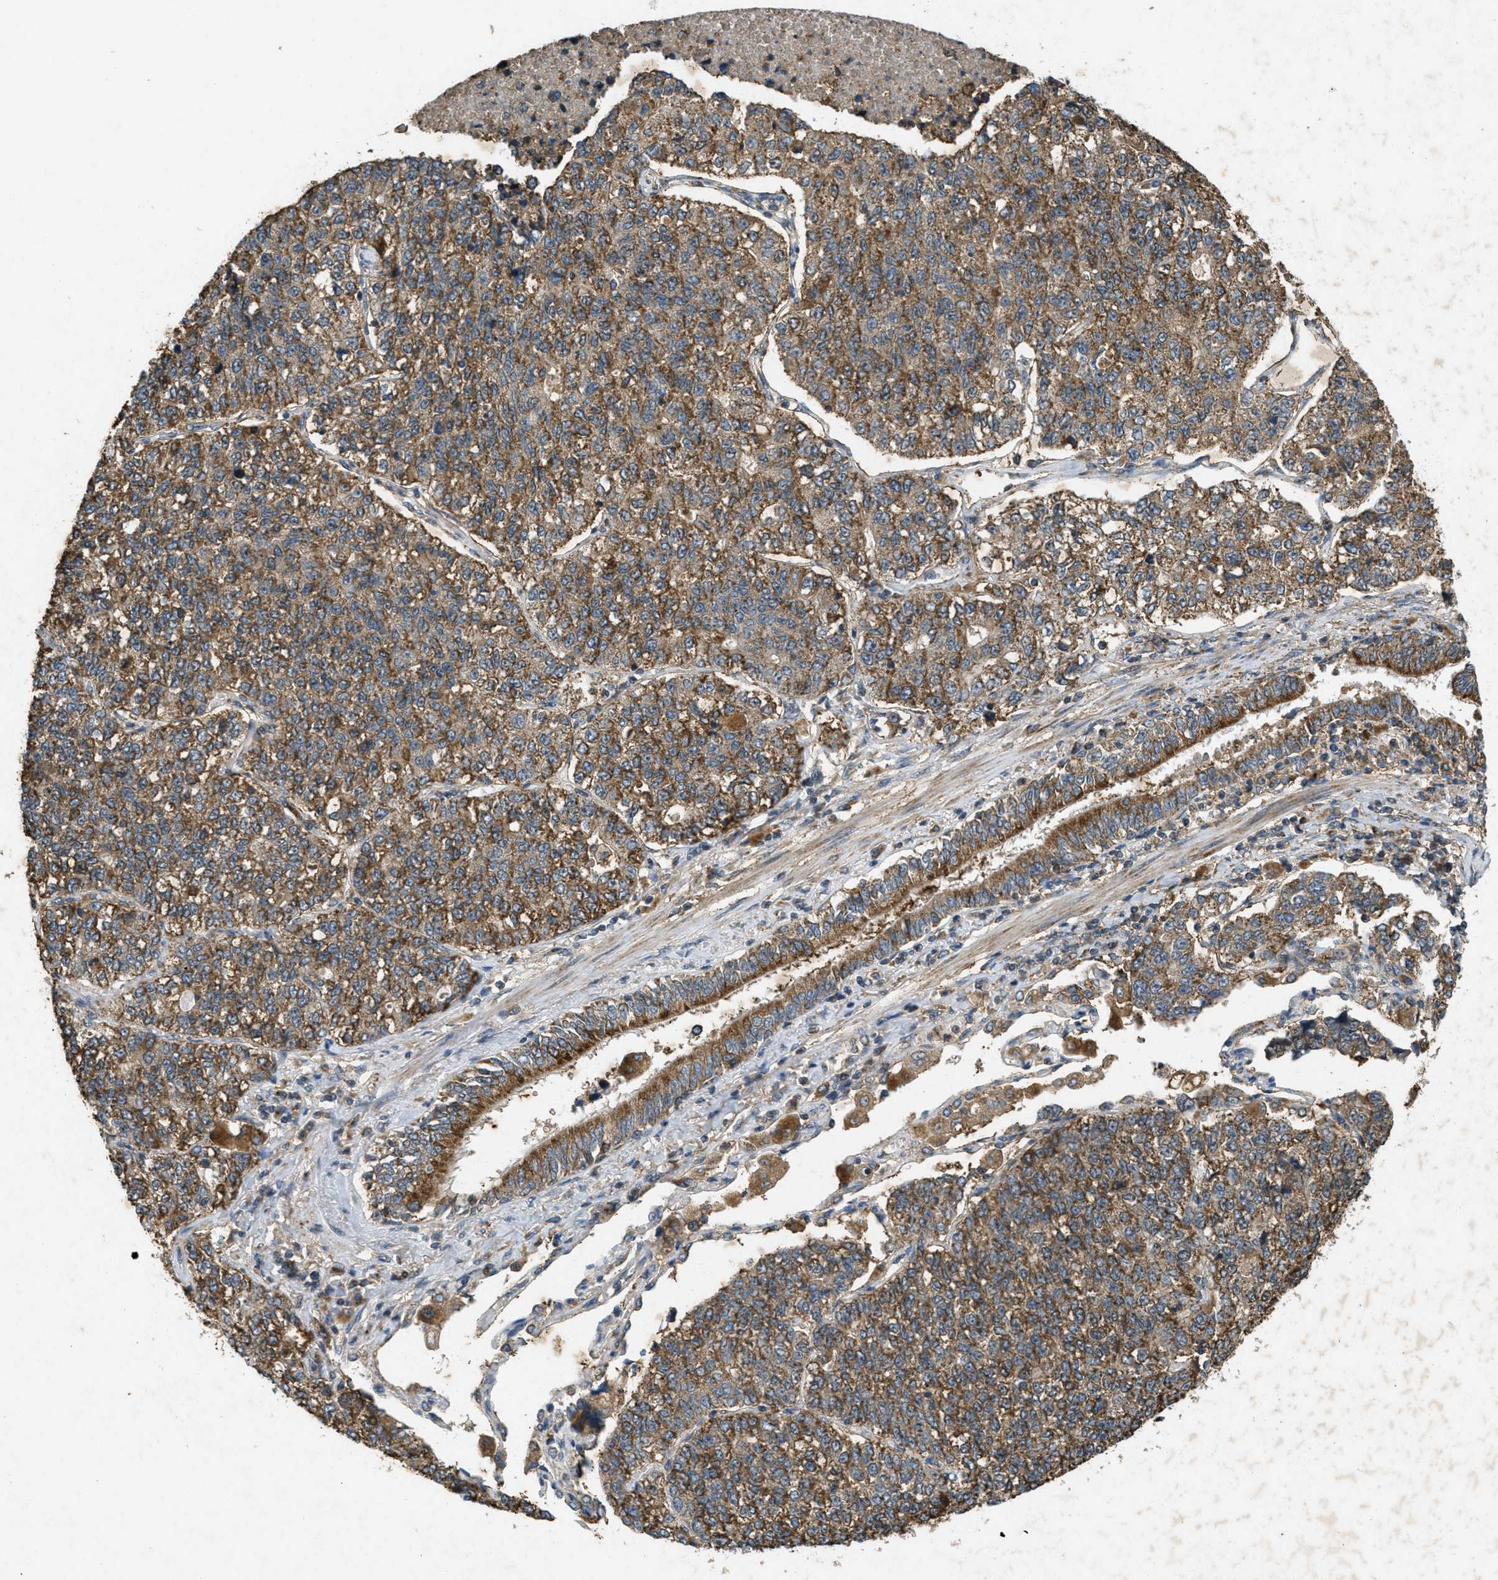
{"staining": {"intensity": "moderate", "quantity": ">75%", "location": "cytoplasmic/membranous"}, "tissue": "lung cancer", "cell_type": "Tumor cells", "image_type": "cancer", "snomed": [{"axis": "morphology", "description": "Adenocarcinoma, NOS"}, {"axis": "topography", "description": "Lung"}], "caption": "Human lung adenocarcinoma stained with a protein marker shows moderate staining in tumor cells.", "gene": "PPP1R15A", "patient": {"sex": "male", "age": 49}}